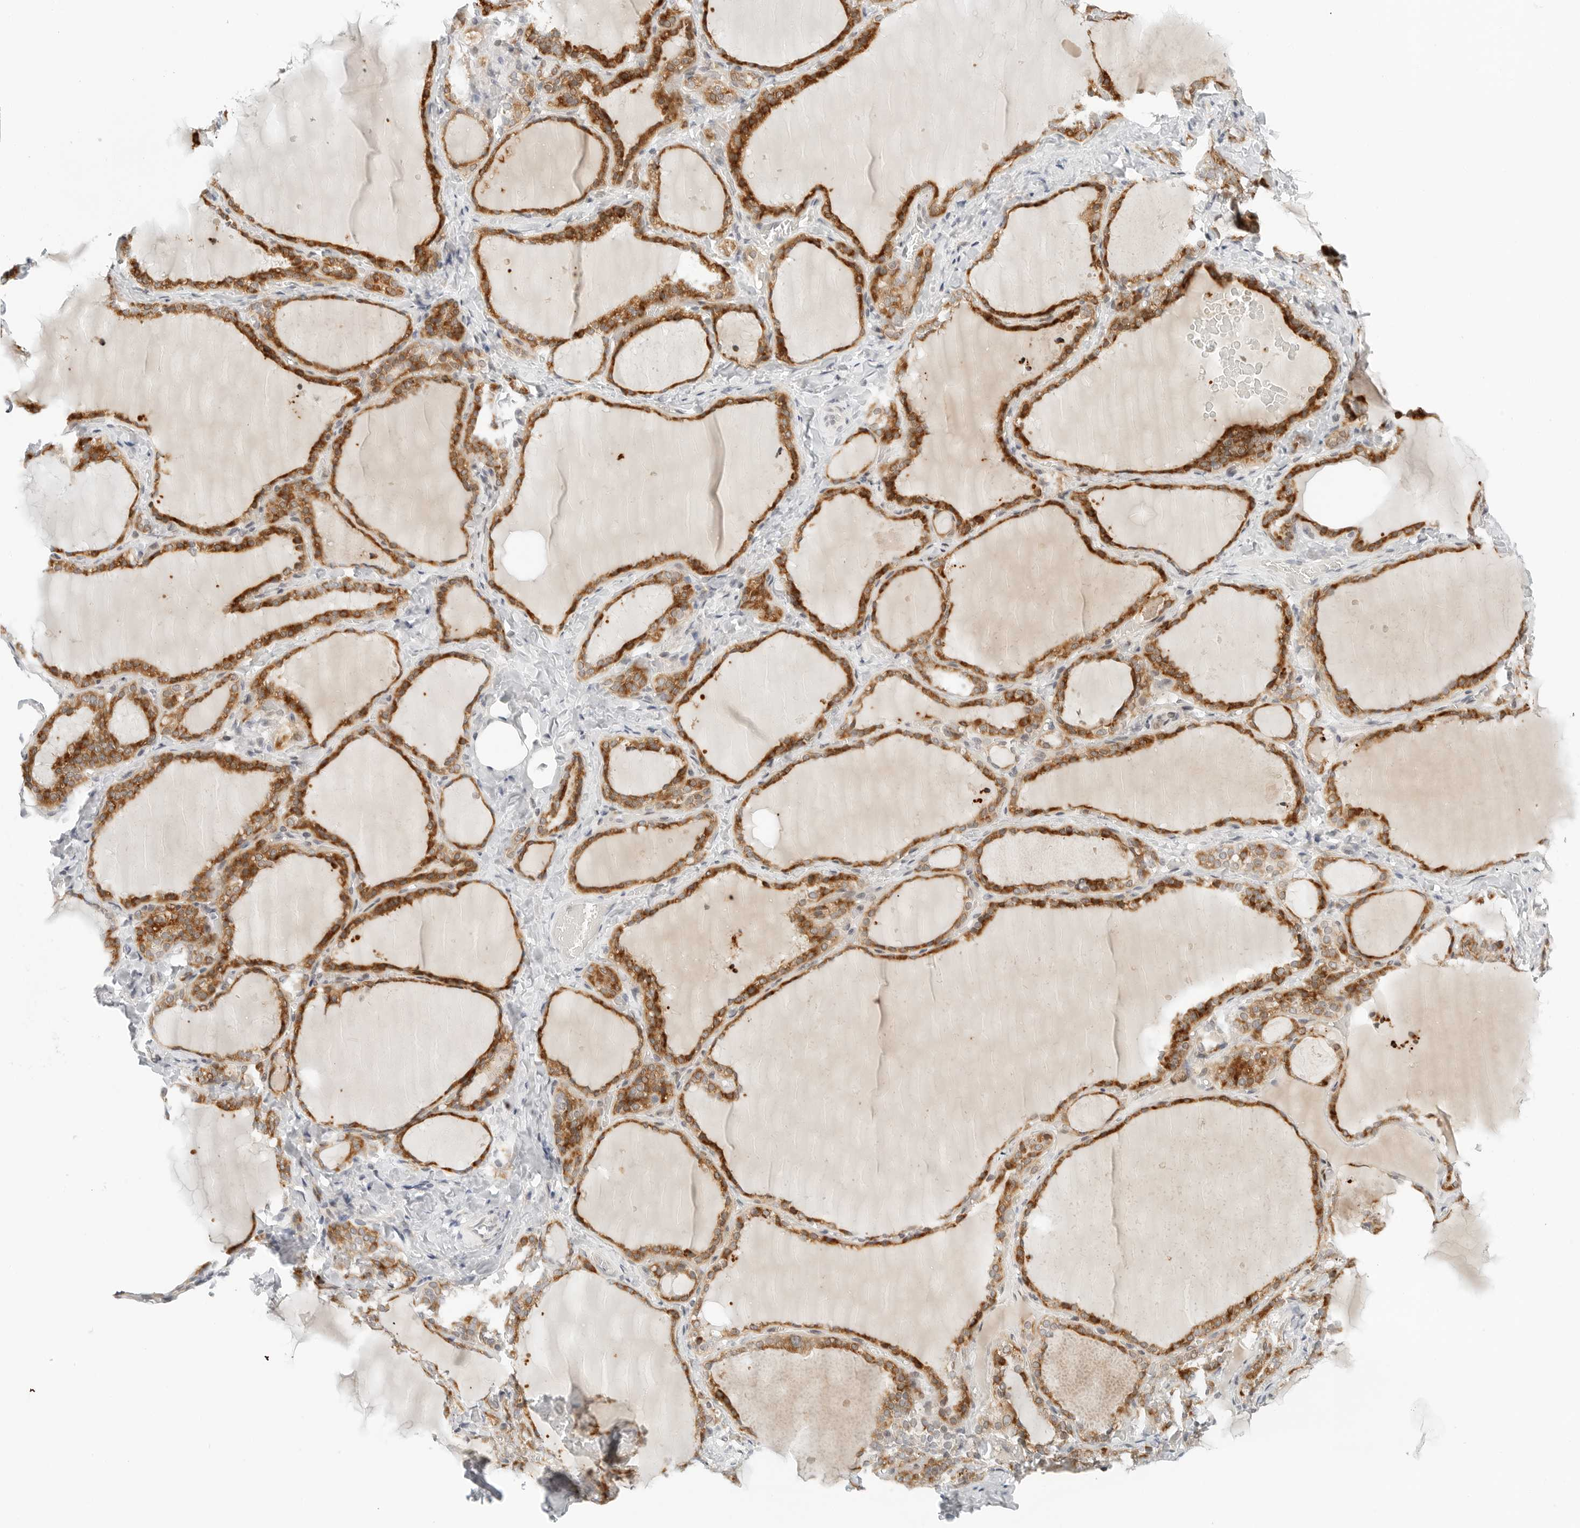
{"staining": {"intensity": "strong", "quantity": ">75%", "location": "cytoplasmic/membranous"}, "tissue": "thyroid gland", "cell_type": "Glandular cells", "image_type": "normal", "snomed": [{"axis": "morphology", "description": "Normal tissue, NOS"}, {"axis": "topography", "description": "Thyroid gland"}], "caption": "The histopathology image displays immunohistochemical staining of unremarkable thyroid gland. There is strong cytoplasmic/membranous staining is seen in approximately >75% of glandular cells. (DAB IHC, brown staining for protein, blue staining for nuclei).", "gene": "PARP10", "patient": {"sex": "female", "age": 22}}